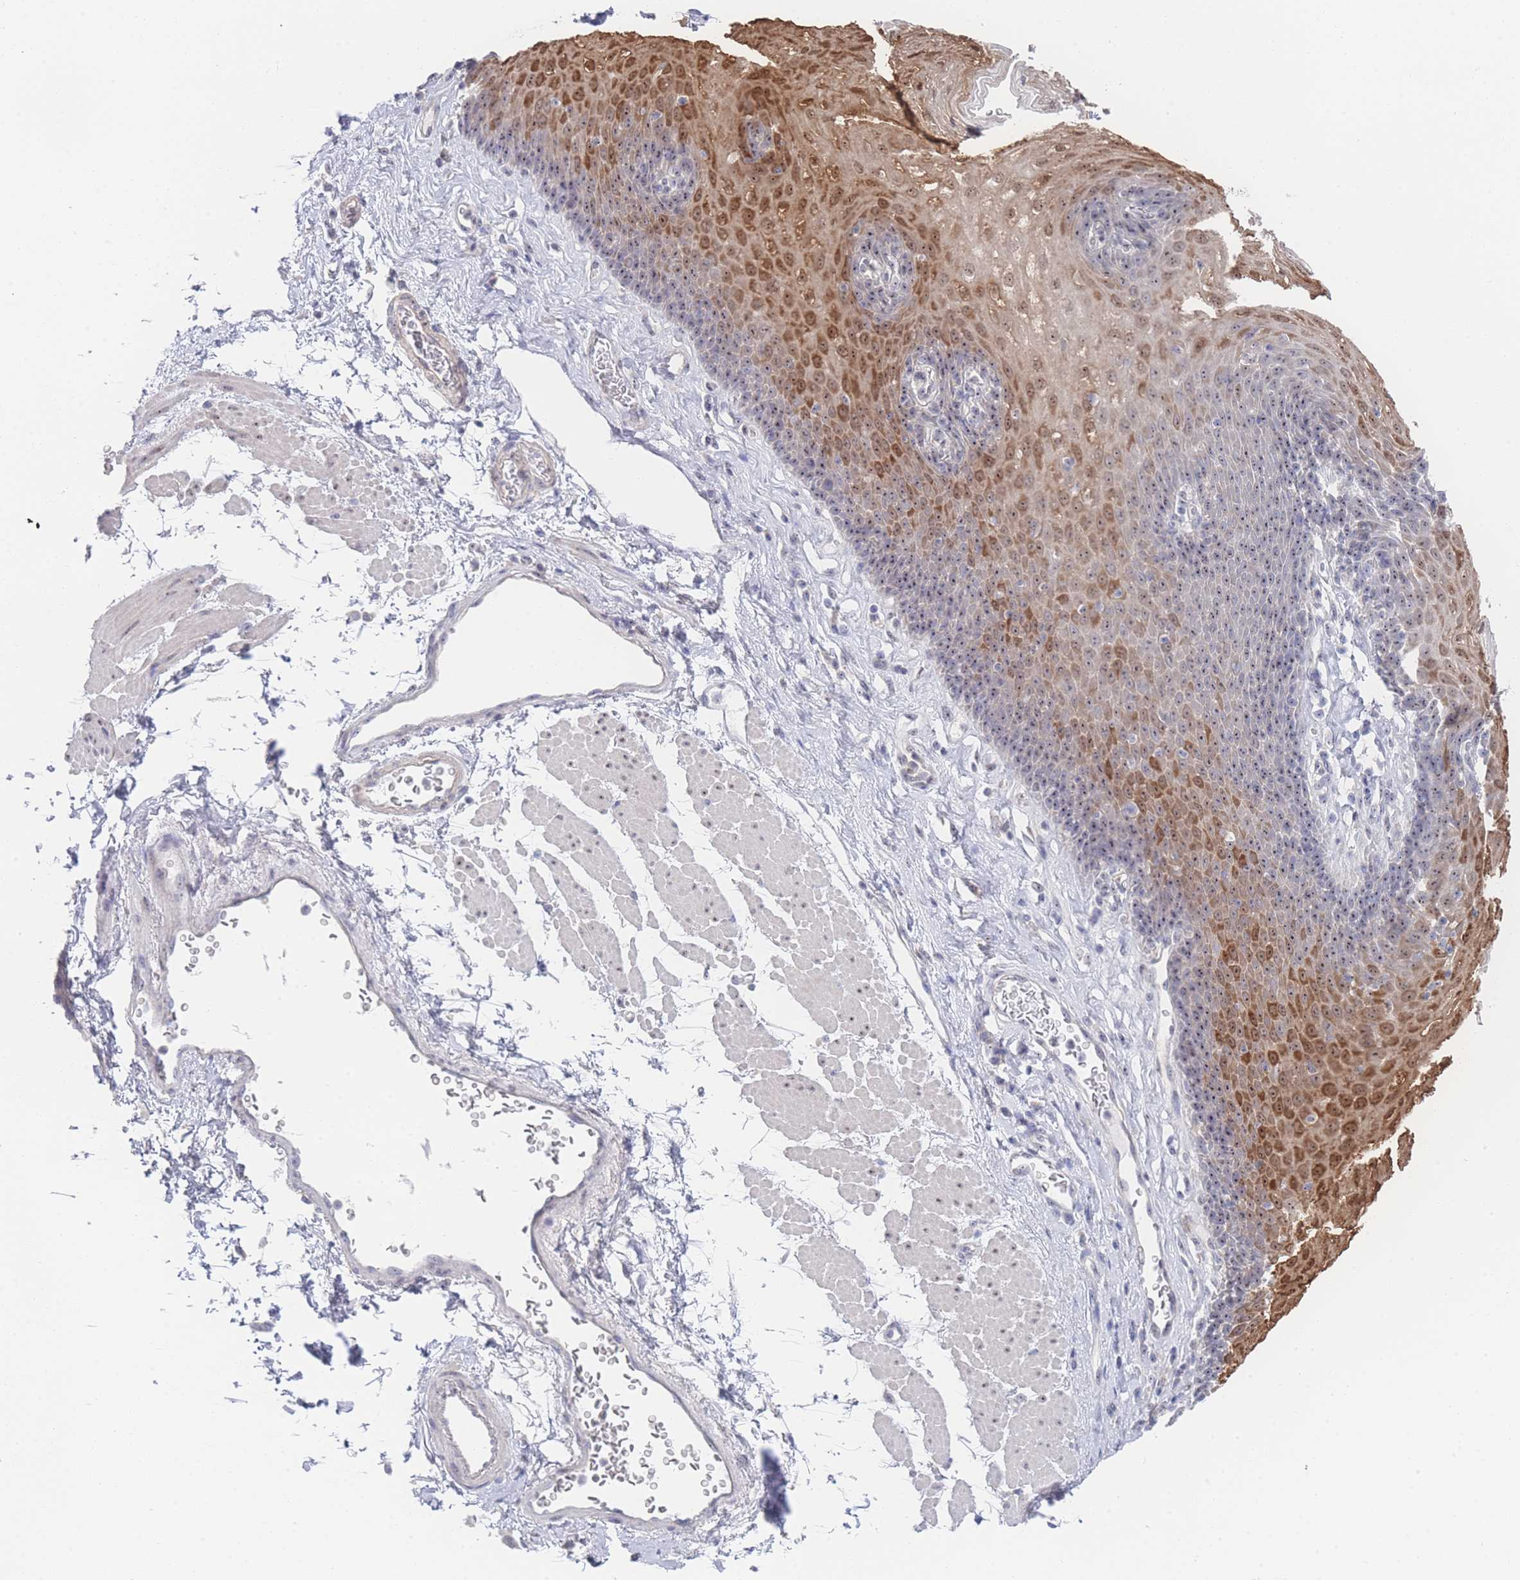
{"staining": {"intensity": "moderate", "quantity": "25%-75%", "location": "cytoplasmic/membranous,nuclear"}, "tissue": "esophagus", "cell_type": "Squamous epithelial cells", "image_type": "normal", "snomed": [{"axis": "morphology", "description": "Normal tissue, NOS"}, {"axis": "topography", "description": "Esophagus"}], "caption": "Esophagus stained for a protein (brown) reveals moderate cytoplasmic/membranous,nuclear positive positivity in about 25%-75% of squamous epithelial cells.", "gene": "ZNF142", "patient": {"sex": "female", "age": 66}}